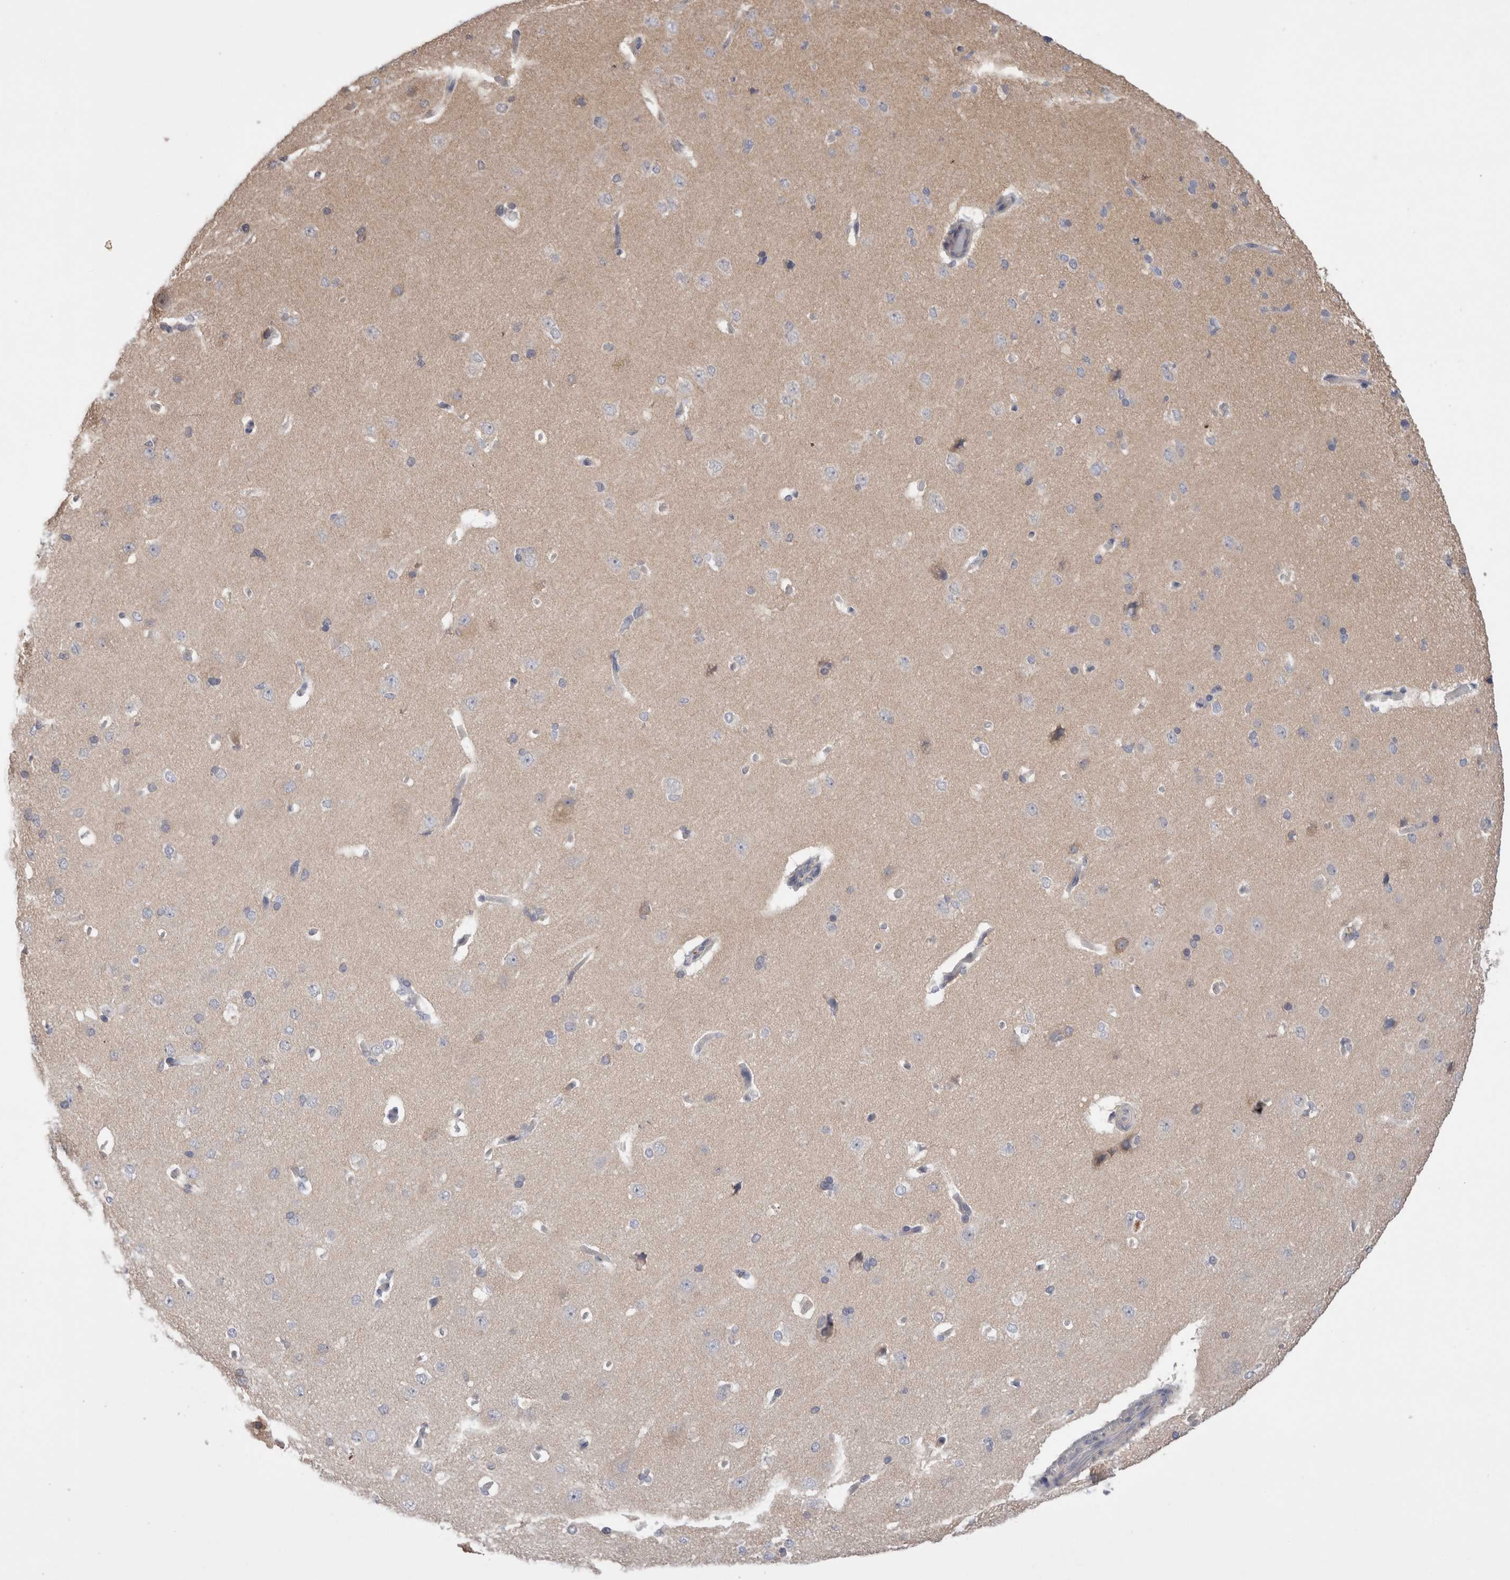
{"staining": {"intensity": "negative", "quantity": "none", "location": "none"}, "tissue": "cerebral cortex", "cell_type": "Endothelial cells", "image_type": "normal", "snomed": [{"axis": "morphology", "description": "Normal tissue, NOS"}, {"axis": "topography", "description": "Cerebral cortex"}], "caption": "Protein analysis of benign cerebral cortex displays no significant staining in endothelial cells.", "gene": "OTOR", "patient": {"sex": "male", "age": 62}}